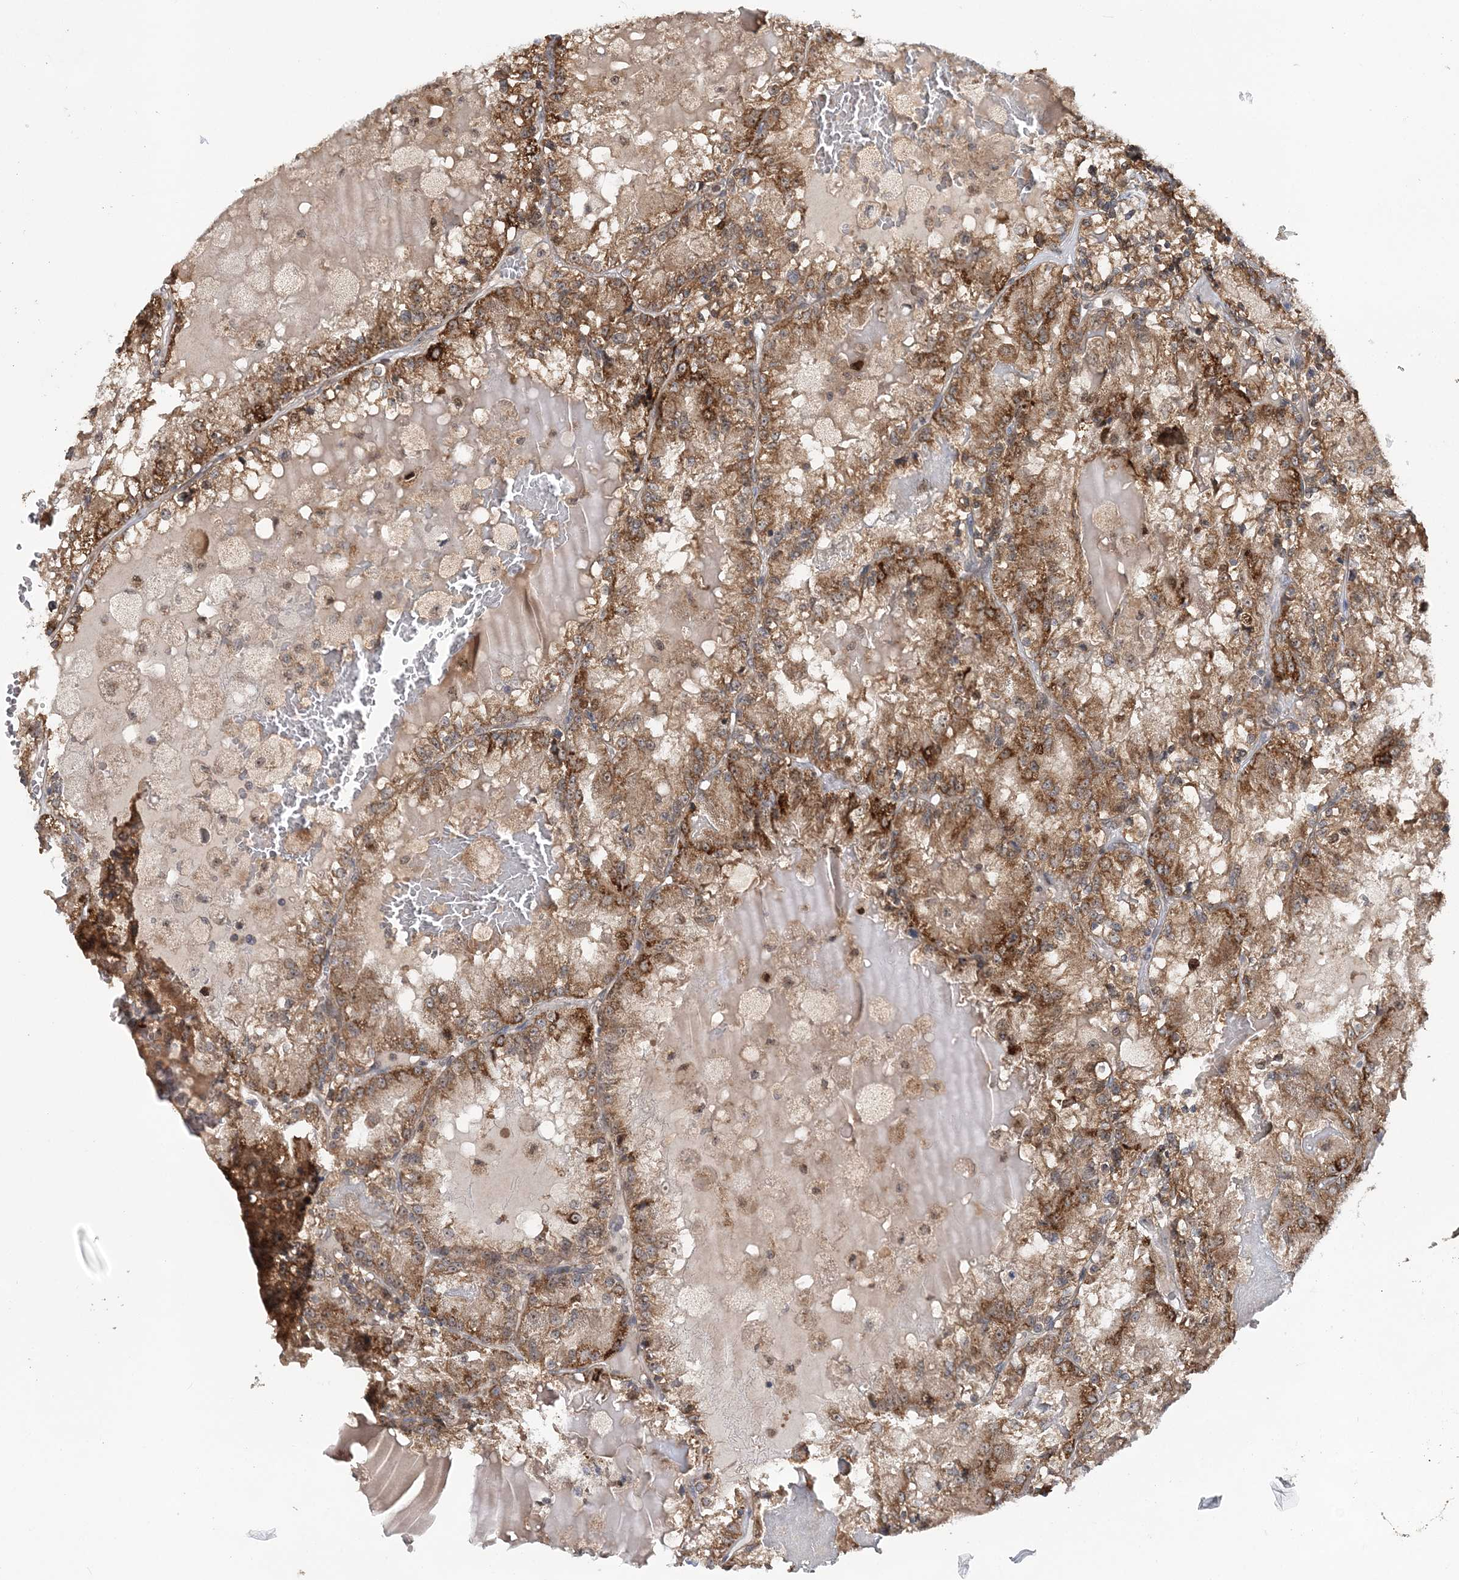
{"staining": {"intensity": "moderate", "quantity": ">75%", "location": "cytoplasmic/membranous"}, "tissue": "renal cancer", "cell_type": "Tumor cells", "image_type": "cancer", "snomed": [{"axis": "morphology", "description": "Adenocarcinoma, NOS"}, {"axis": "topography", "description": "Kidney"}], "caption": "This is a photomicrograph of immunohistochemistry staining of adenocarcinoma (renal), which shows moderate positivity in the cytoplasmic/membranous of tumor cells.", "gene": "KIF4A", "patient": {"sex": "female", "age": 56}}